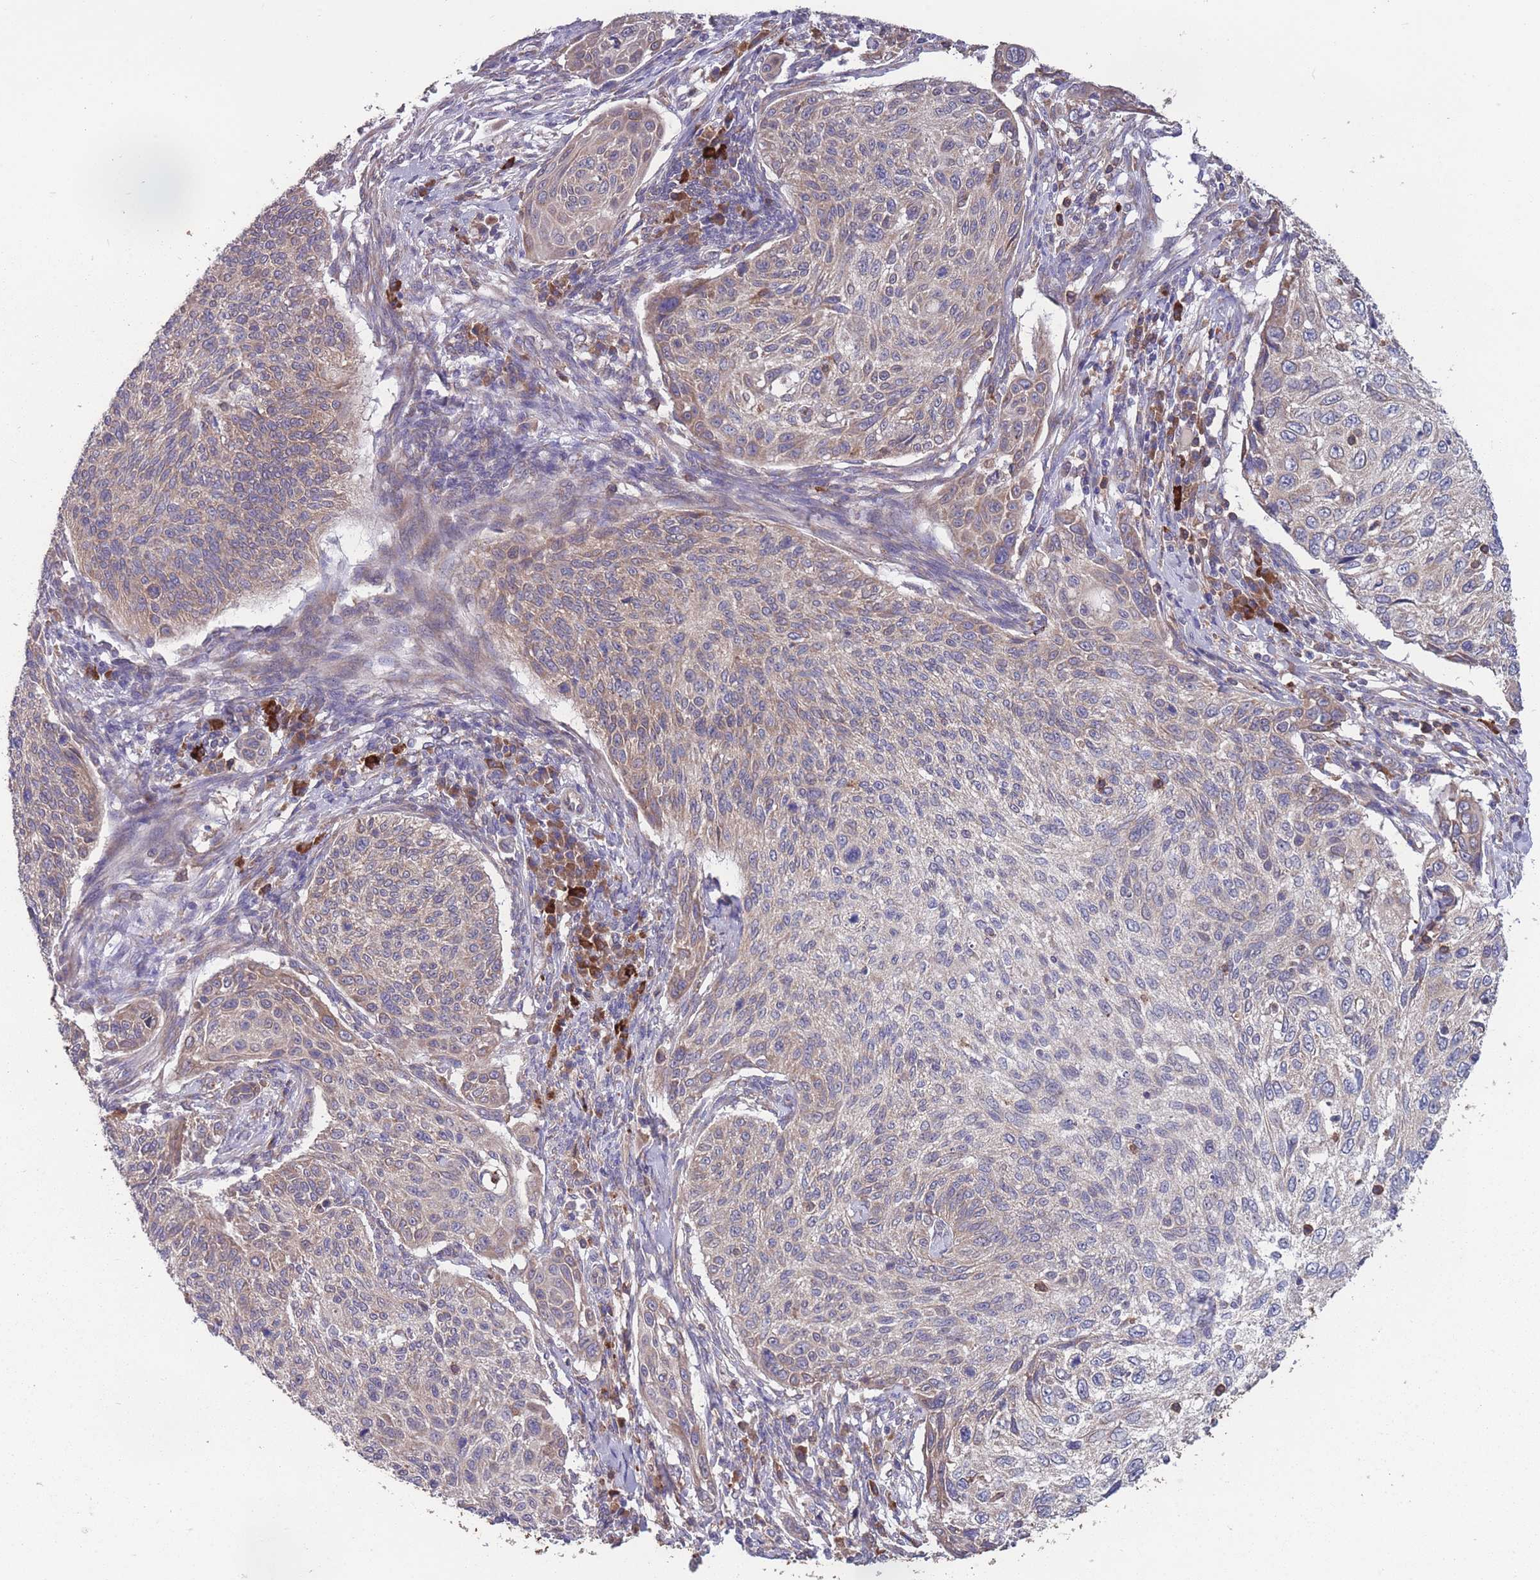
{"staining": {"intensity": "moderate", "quantity": "25%-75%", "location": "cytoplasmic/membranous"}, "tissue": "cervical cancer", "cell_type": "Tumor cells", "image_type": "cancer", "snomed": [{"axis": "morphology", "description": "Squamous cell carcinoma, NOS"}, {"axis": "topography", "description": "Cervix"}], "caption": "Immunohistochemical staining of human squamous cell carcinoma (cervical) displays medium levels of moderate cytoplasmic/membranous protein positivity in about 25%-75% of tumor cells. (Brightfield microscopy of DAB IHC at high magnification).", "gene": "STIM2", "patient": {"sex": "female", "age": 70}}